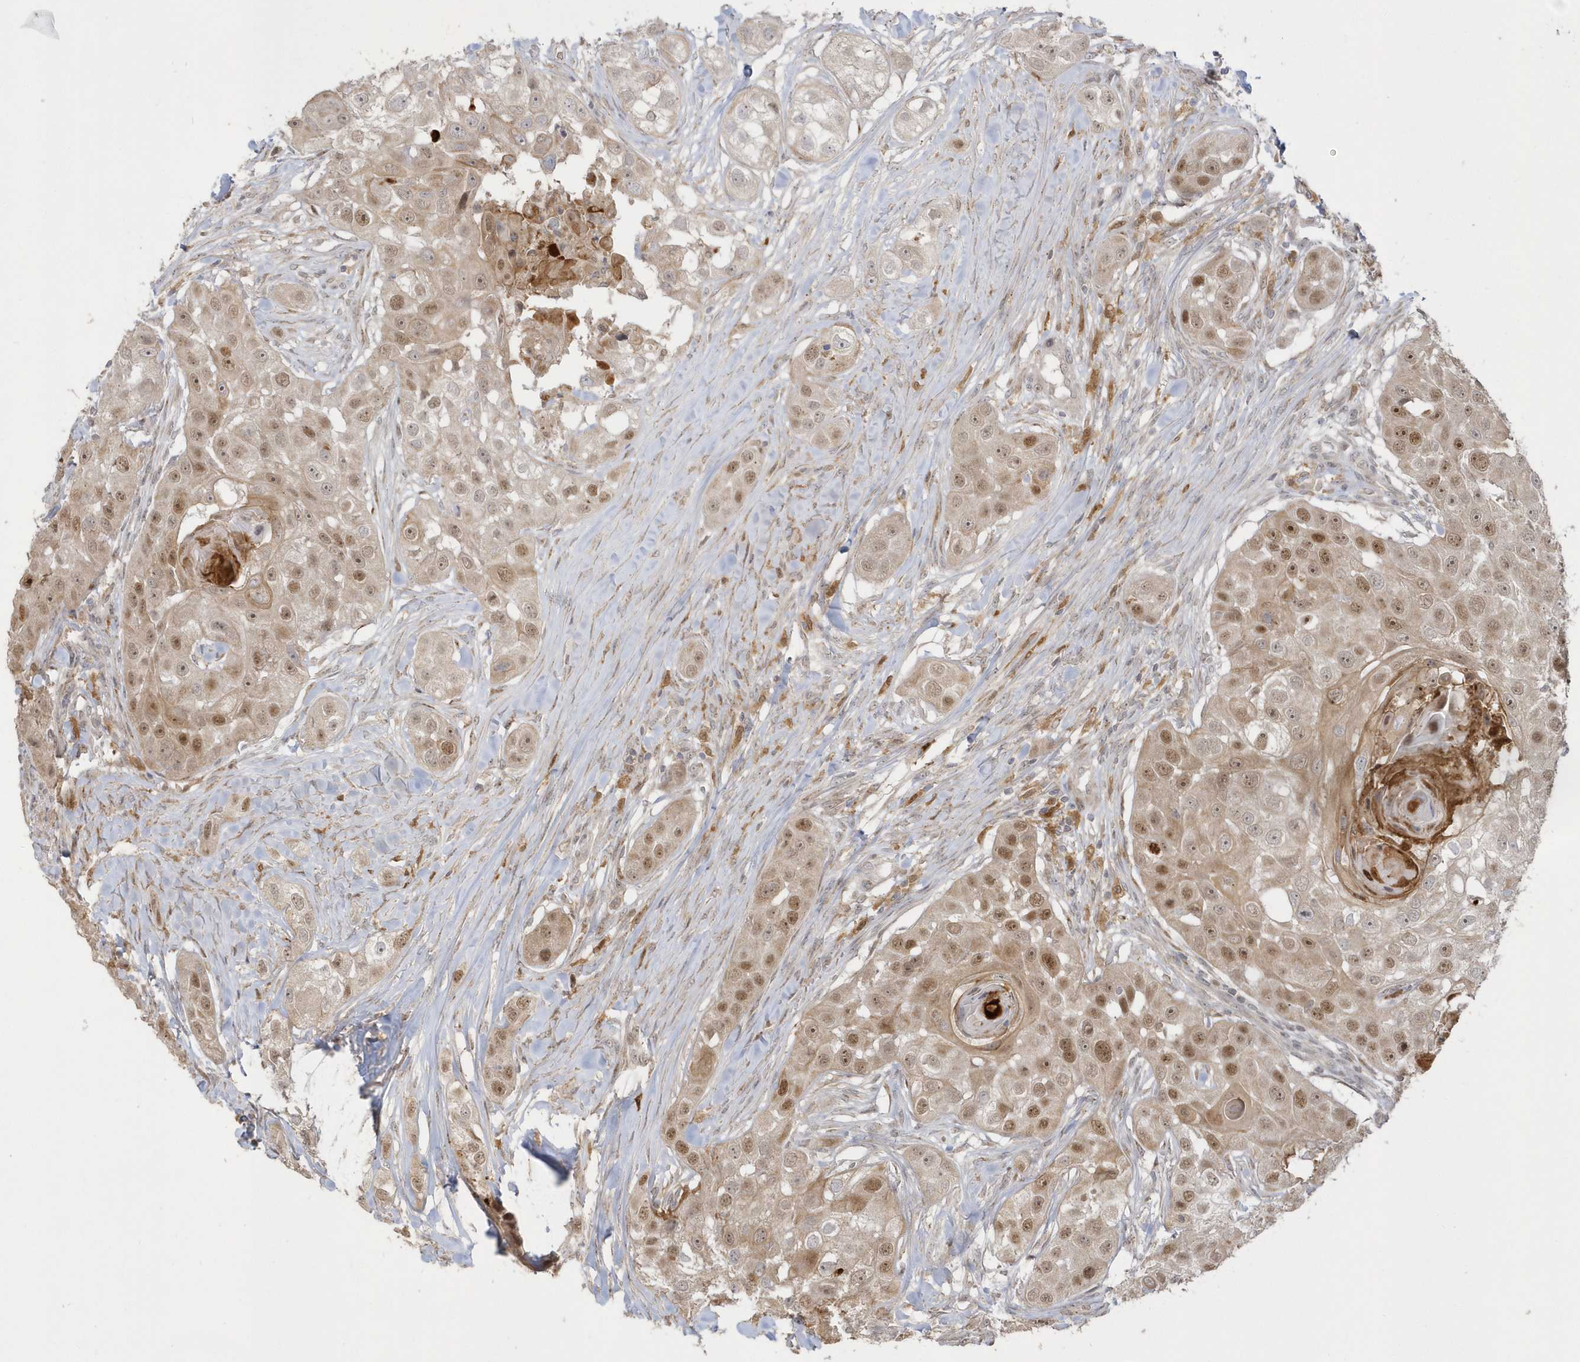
{"staining": {"intensity": "moderate", "quantity": ">75%", "location": "nuclear"}, "tissue": "head and neck cancer", "cell_type": "Tumor cells", "image_type": "cancer", "snomed": [{"axis": "morphology", "description": "Normal tissue, NOS"}, {"axis": "morphology", "description": "Squamous cell carcinoma, NOS"}, {"axis": "topography", "description": "Skeletal muscle"}, {"axis": "topography", "description": "Head-Neck"}], "caption": "Protein expression analysis of squamous cell carcinoma (head and neck) exhibits moderate nuclear expression in about >75% of tumor cells.", "gene": "NAF1", "patient": {"sex": "male", "age": 51}}